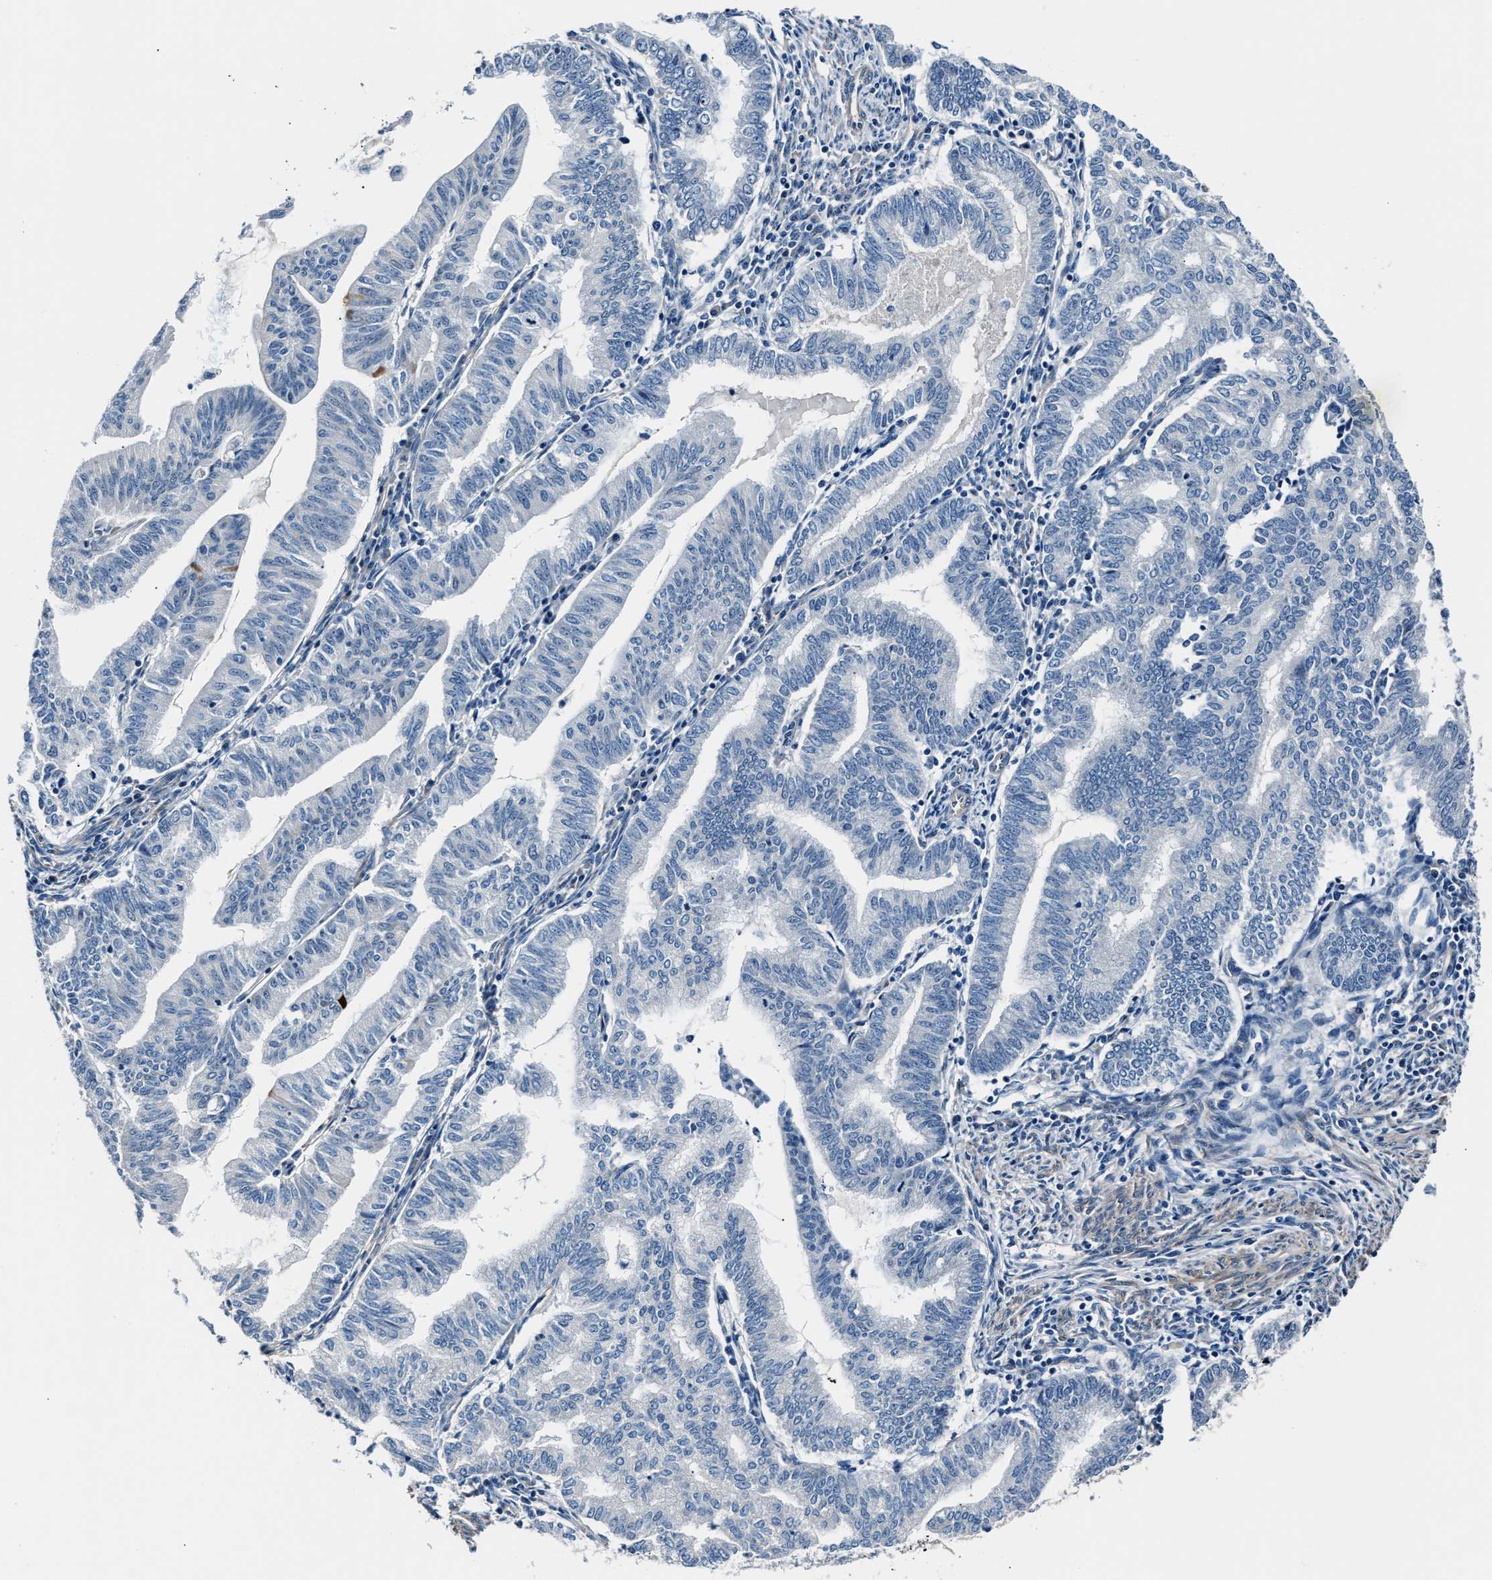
{"staining": {"intensity": "negative", "quantity": "none", "location": "none"}, "tissue": "endometrial cancer", "cell_type": "Tumor cells", "image_type": "cancer", "snomed": [{"axis": "morphology", "description": "Polyp, NOS"}, {"axis": "morphology", "description": "Adenocarcinoma, NOS"}, {"axis": "morphology", "description": "Adenoma, NOS"}, {"axis": "topography", "description": "Endometrium"}], "caption": "Polyp (endometrial) stained for a protein using immunohistochemistry shows no staining tumor cells.", "gene": "MPDZ", "patient": {"sex": "female", "age": 79}}